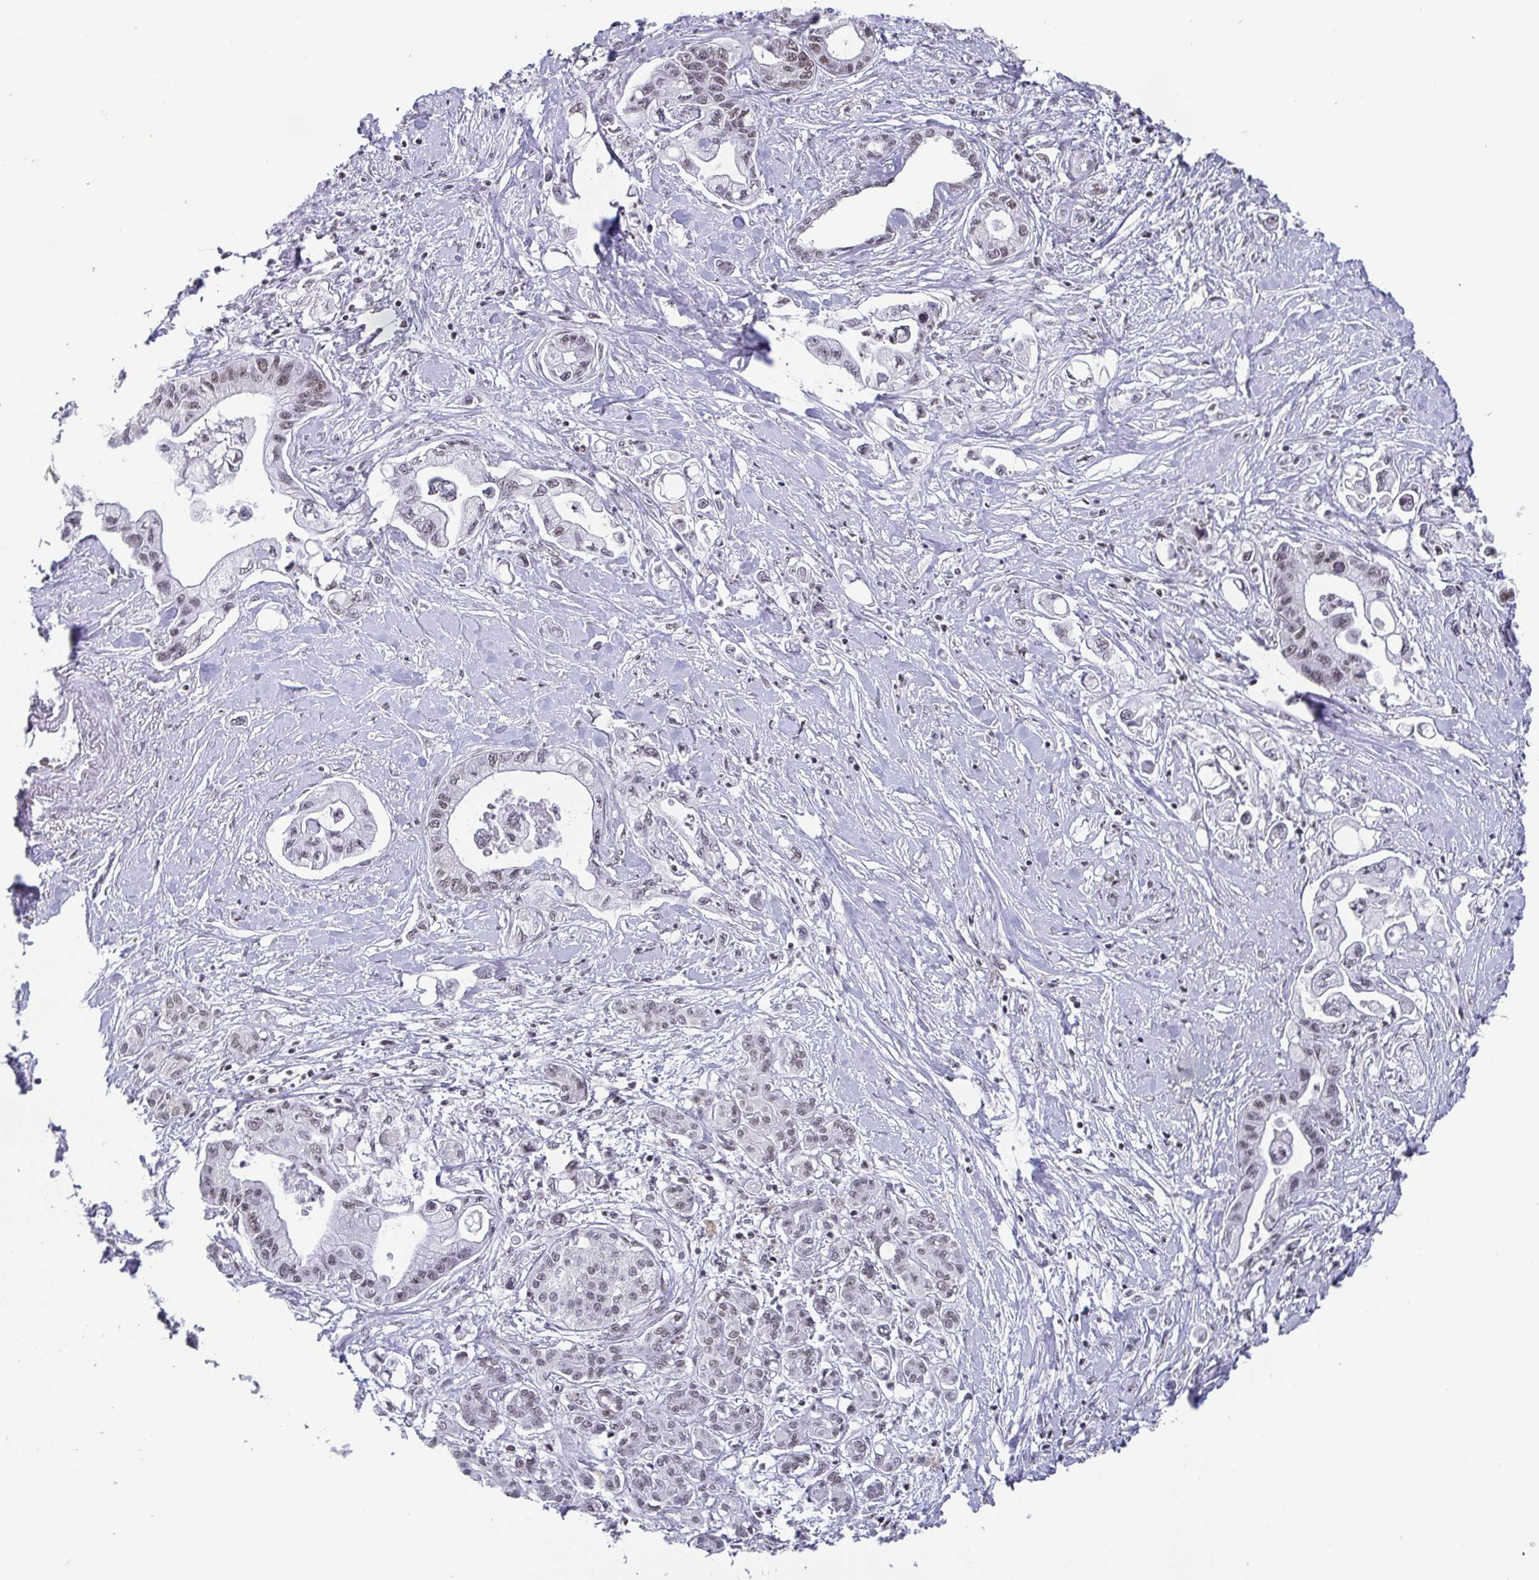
{"staining": {"intensity": "weak", "quantity": "<25%", "location": "nuclear"}, "tissue": "pancreatic cancer", "cell_type": "Tumor cells", "image_type": "cancer", "snomed": [{"axis": "morphology", "description": "Adenocarcinoma, NOS"}, {"axis": "topography", "description": "Pancreas"}], "caption": "High magnification brightfield microscopy of adenocarcinoma (pancreatic) stained with DAB (brown) and counterstained with hematoxylin (blue): tumor cells show no significant positivity.", "gene": "CTCF", "patient": {"sex": "male", "age": 61}}